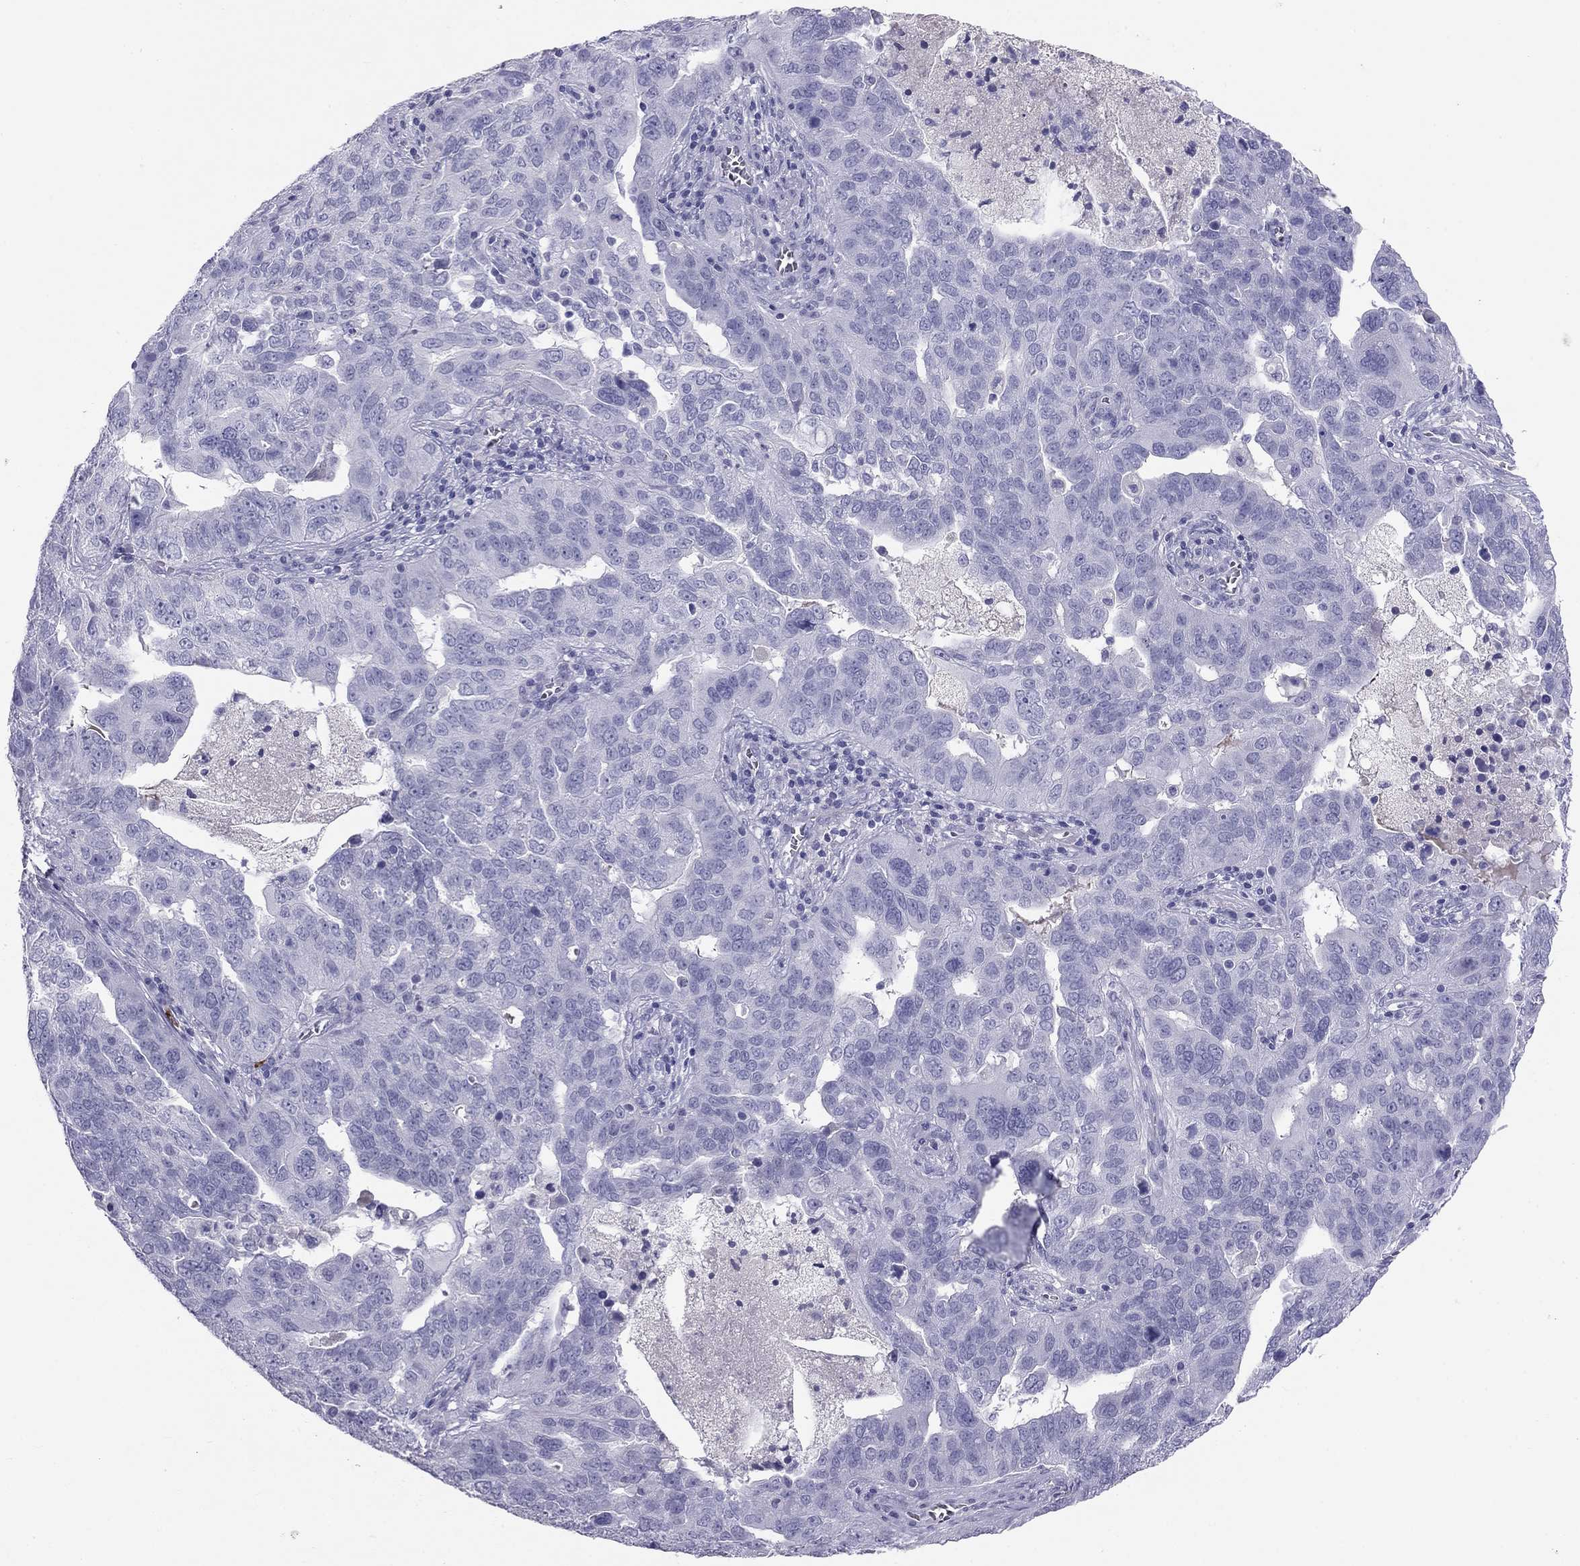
{"staining": {"intensity": "negative", "quantity": "none", "location": "none"}, "tissue": "ovarian cancer", "cell_type": "Tumor cells", "image_type": "cancer", "snomed": [{"axis": "morphology", "description": "Carcinoma, endometroid"}, {"axis": "topography", "description": "Soft tissue"}, {"axis": "topography", "description": "Ovary"}], "caption": "Immunohistochemistry (IHC) of ovarian cancer (endometroid carcinoma) shows no staining in tumor cells.", "gene": "KLRG1", "patient": {"sex": "female", "age": 52}}